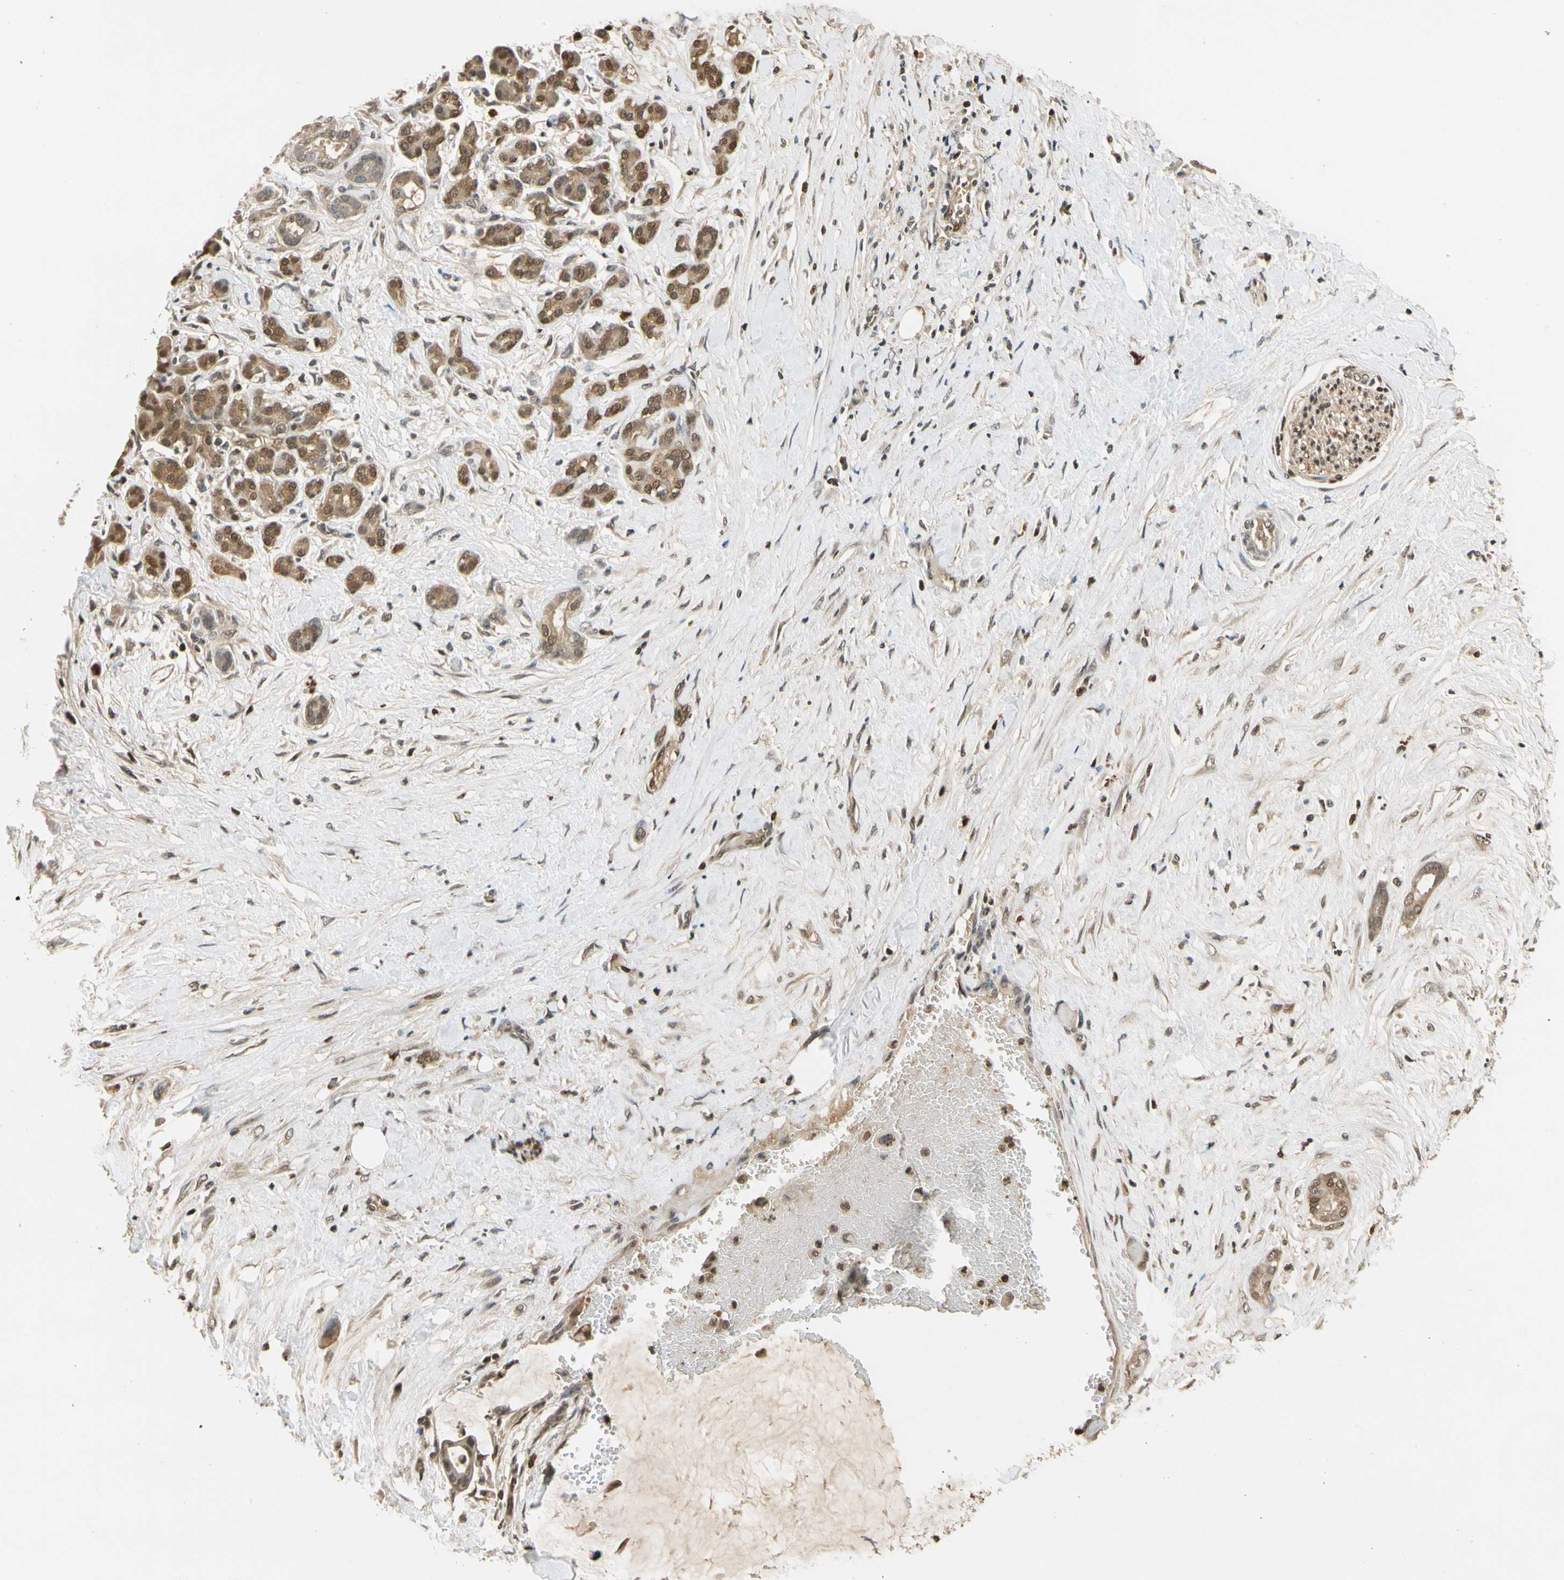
{"staining": {"intensity": "moderate", "quantity": ">75%", "location": "cytoplasmic/membranous,nuclear"}, "tissue": "pancreatic cancer", "cell_type": "Tumor cells", "image_type": "cancer", "snomed": [{"axis": "morphology", "description": "Adenocarcinoma, NOS"}, {"axis": "topography", "description": "Pancreas"}], "caption": "This histopathology image displays immunohistochemistry staining of pancreatic cancer, with medium moderate cytoplasmic/membranous and nuclear positivity in approximately >75% of tumor cells.", "gene": "SOD1", "patient": {"sex": "male", "age": 41}}